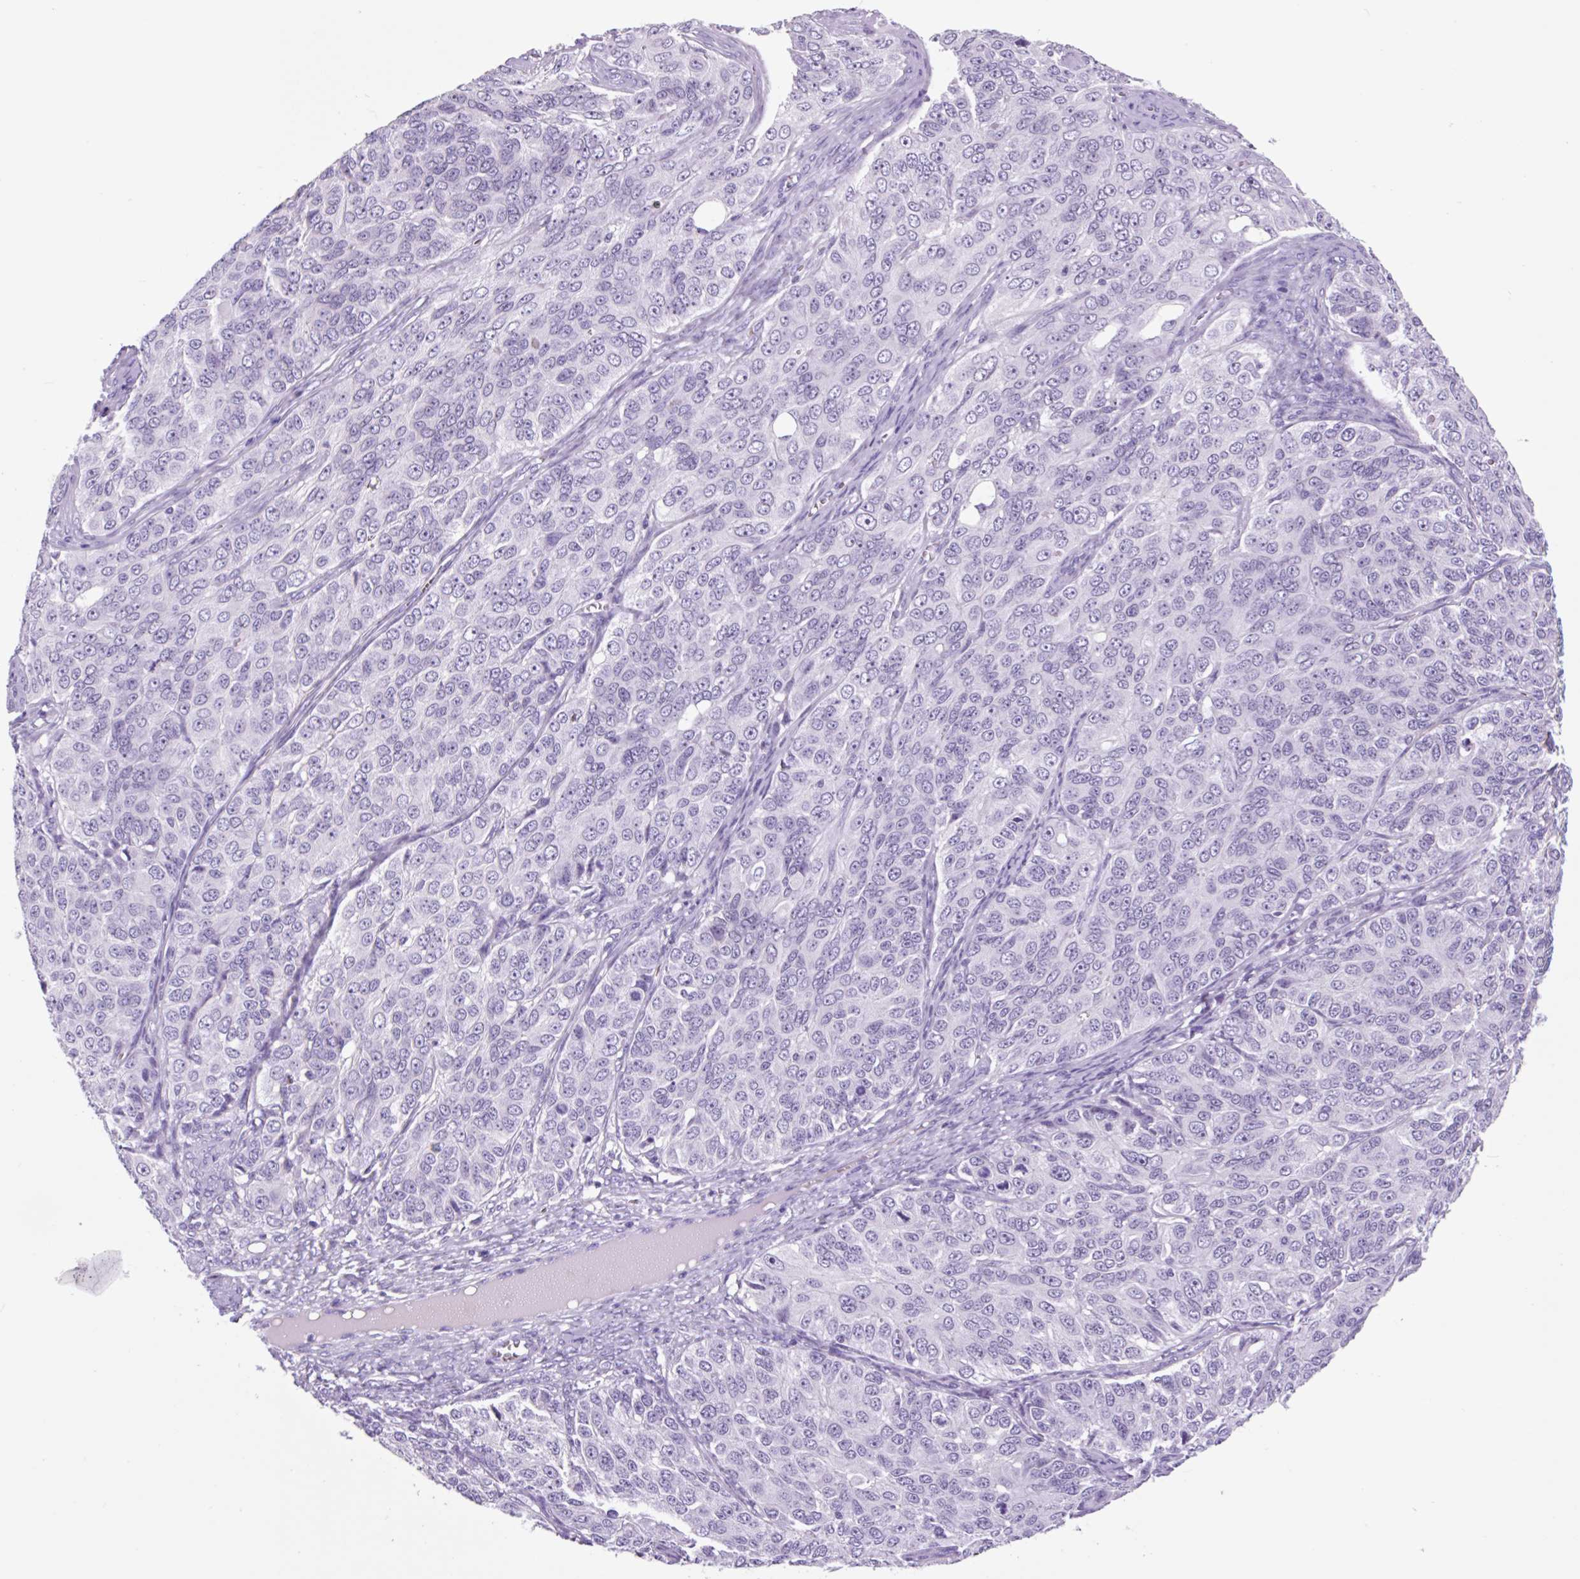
{"staining": {"intensity": "negative", "quantity": "none", "location": "none"}, "tissue": "ovarian cancer", "cell_type": "Tumor cells", "image_type": "cancer", "snomed": [{"axis": "morphology", "description": "Carcinoma, endometroid"}, {"axis": "topography", "description": "Ovary"}], "caption": "Tumor cells are negative for brown protein staining in ovarian cancer (endometroid carcinoma).", "gene": "VPREB1", "patient": {"sex": "female", "age": 51}}